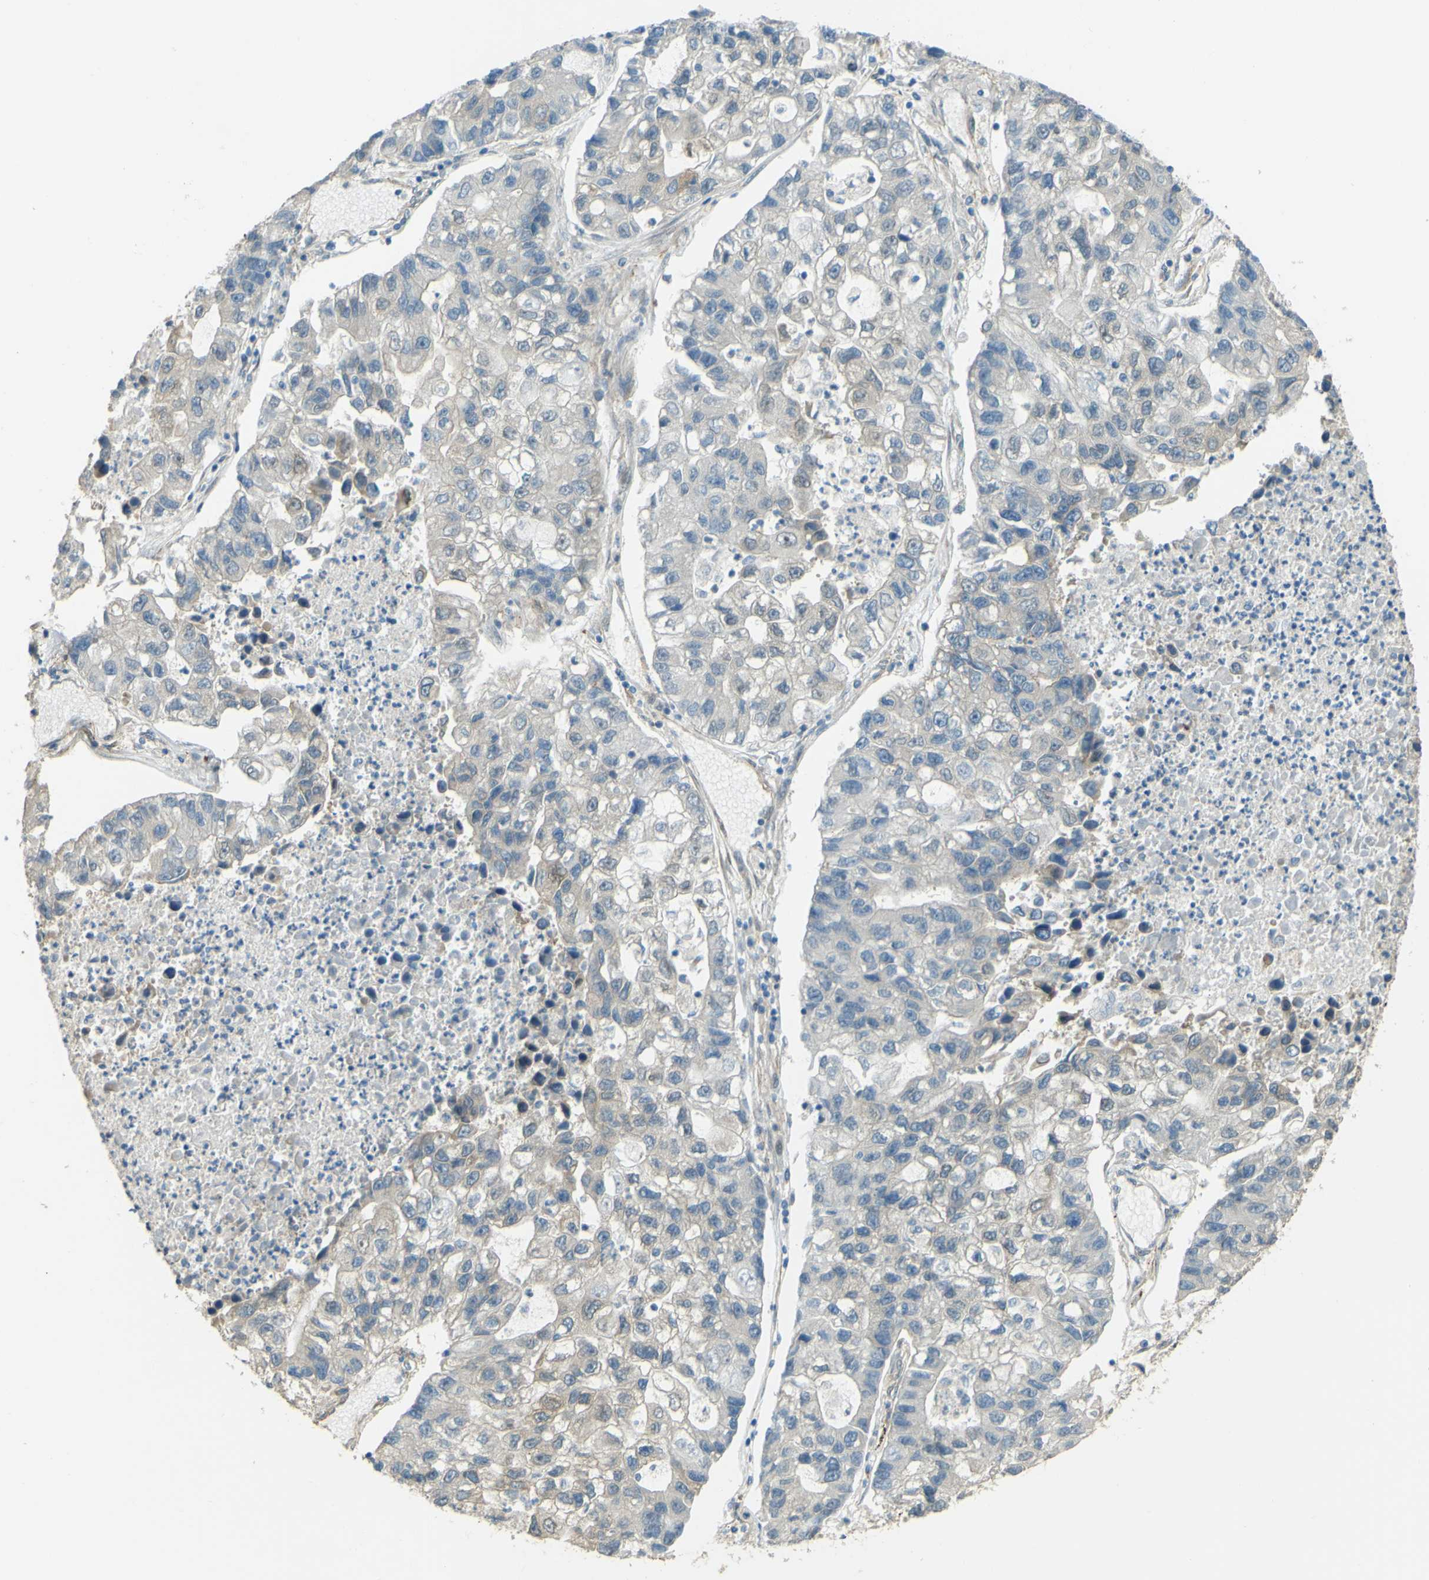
{"staining": {"intensity": "negative", "quantity": "none", "location": "none"}, "tissue": "lung cancer", "cell_type": "Tumor cells", "image_type": "cancer", "snomed": [{"axis": "morphology", "description": "Adenocarcinoma, NOS"}, {"axis": "topography", "description": "Lung"}], "caption": "Immunohistochemistry photomicrograph of neoplastic tissue: human lung cancer stained with DAB demonstrates no significant protein positivity in tumor cells.", "gene": "NEXN", "patient": {"sex": "female", "age": 51}}